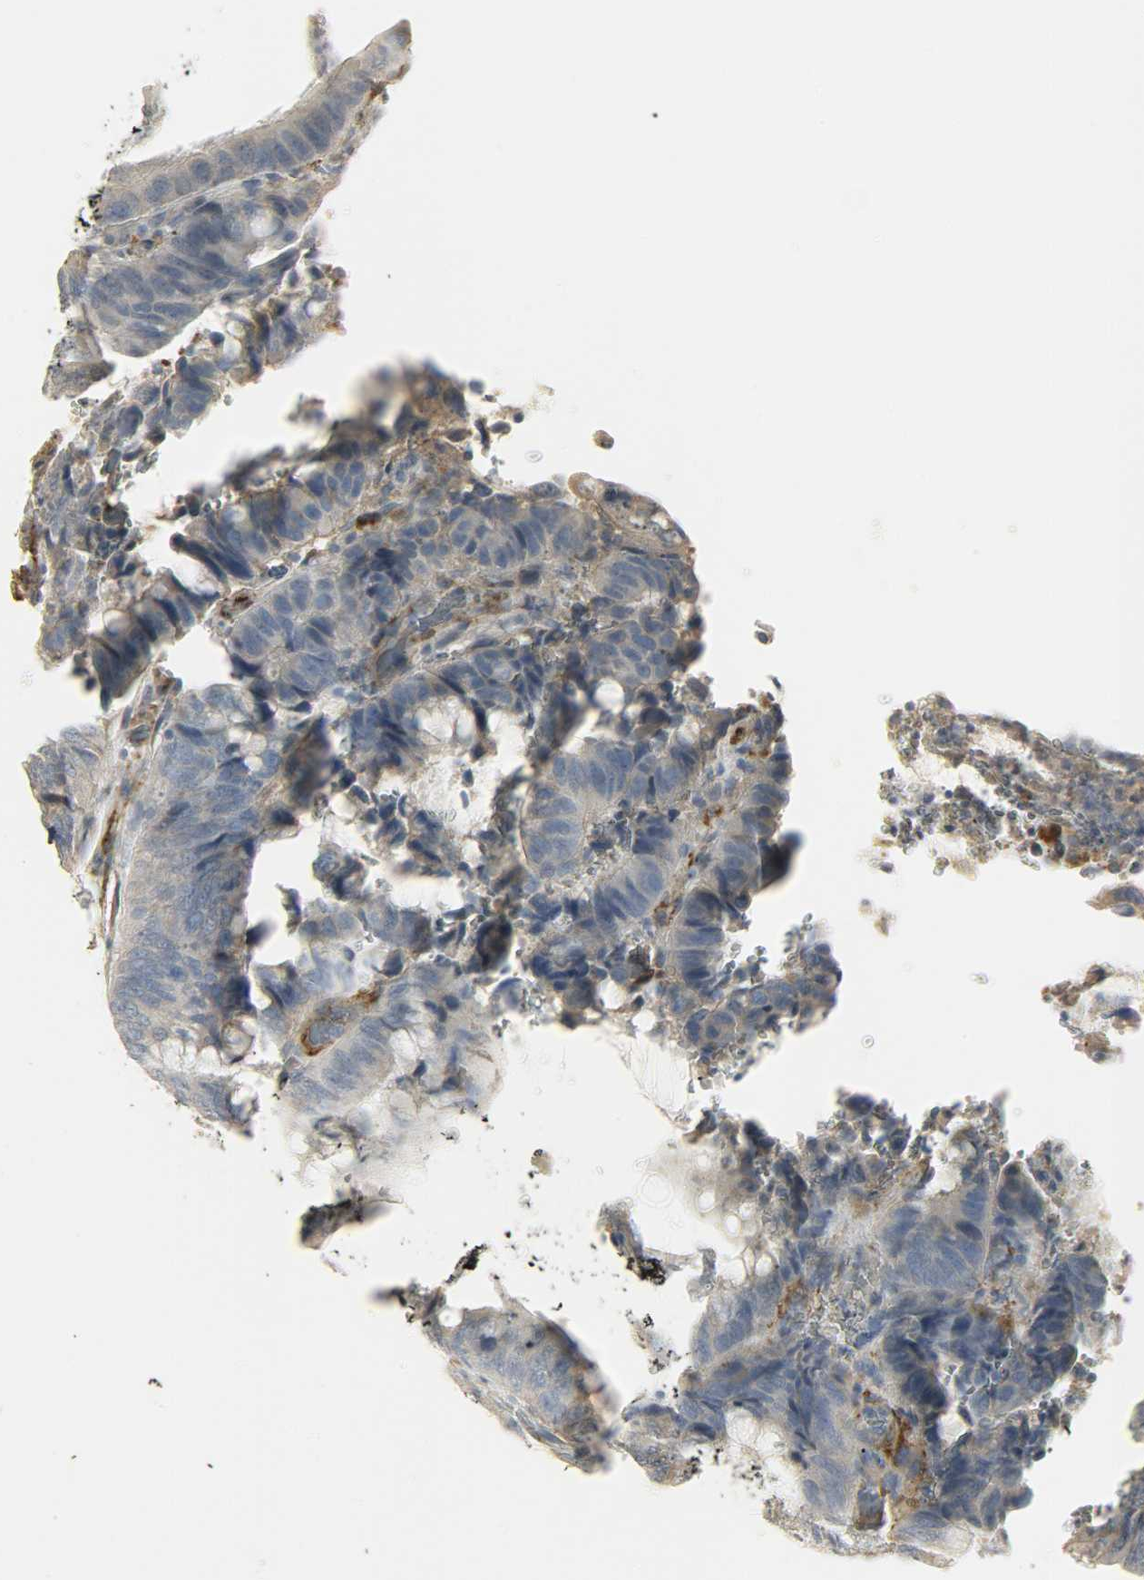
{"staining": {"intensity": "negative", "quantity": "none", "location": "none"}, "tissue": "colorectal cancer", "cell_type": "Tumor cells", "image_type": "cancer", "snomed": [{"axis": "morphology", "description": "Normal tissue, NOS"}, {"axis": "morphology", "description": "Adenocarcinoma, NOS"}, {"axis": "topography", "description": "Rectum"}, {"axis": "topography", "description": "Peripheral nerve tissue"}], "caption": "This is an immunohistochemistry photomicrograph of colorectal cancer. There is no staining in tumor cells.", "gene": "ENPEP", "patient": {"sex": "male", "age": 92}}